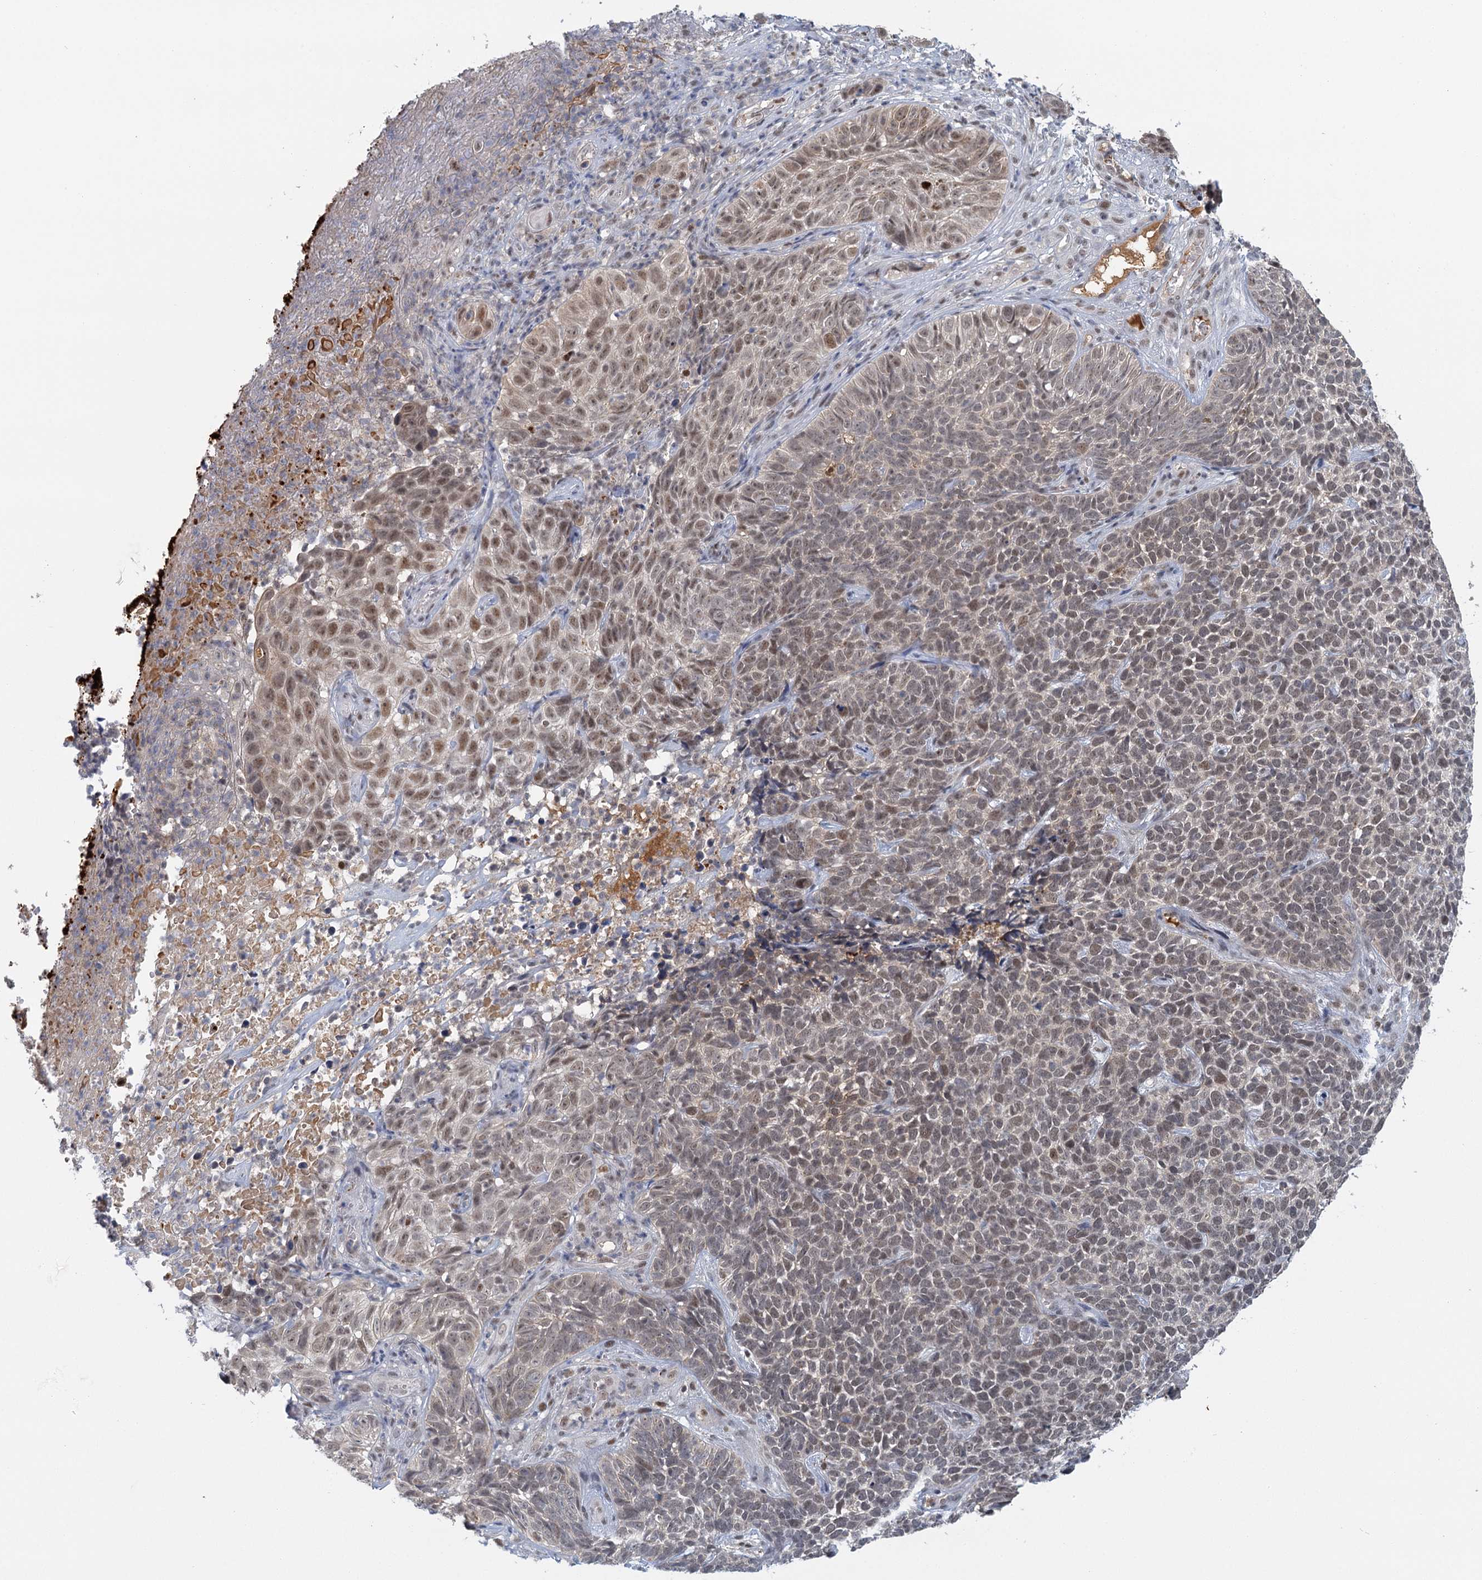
{"staining": {"intensity": "moderate", "quantity": "25%-75%", "location": "nuclear"}, "tissue": "skin cancer", "cell_type": "Tumor cells", "image_type": "cancer", "snomed": [{"axis": "morphology", "description": "Basal cell carcinoma"}, {"axis": "topography", "description": "Skin"}], "caption": "Immunohistochemistry (DAB (3,3'-diaminobenzidine)) staining of human skin cancer (basal cell carcinoma) reveals moderate nuclear protein expression in about 25%-75% of tumor cells. The staining is performed using DAB brown chromogen to label protein expression. The nuclei are counter-stained blue using hematoxylin.", "gene": "GPATCH11", "patient": {"sex": "female", "age": 84}}